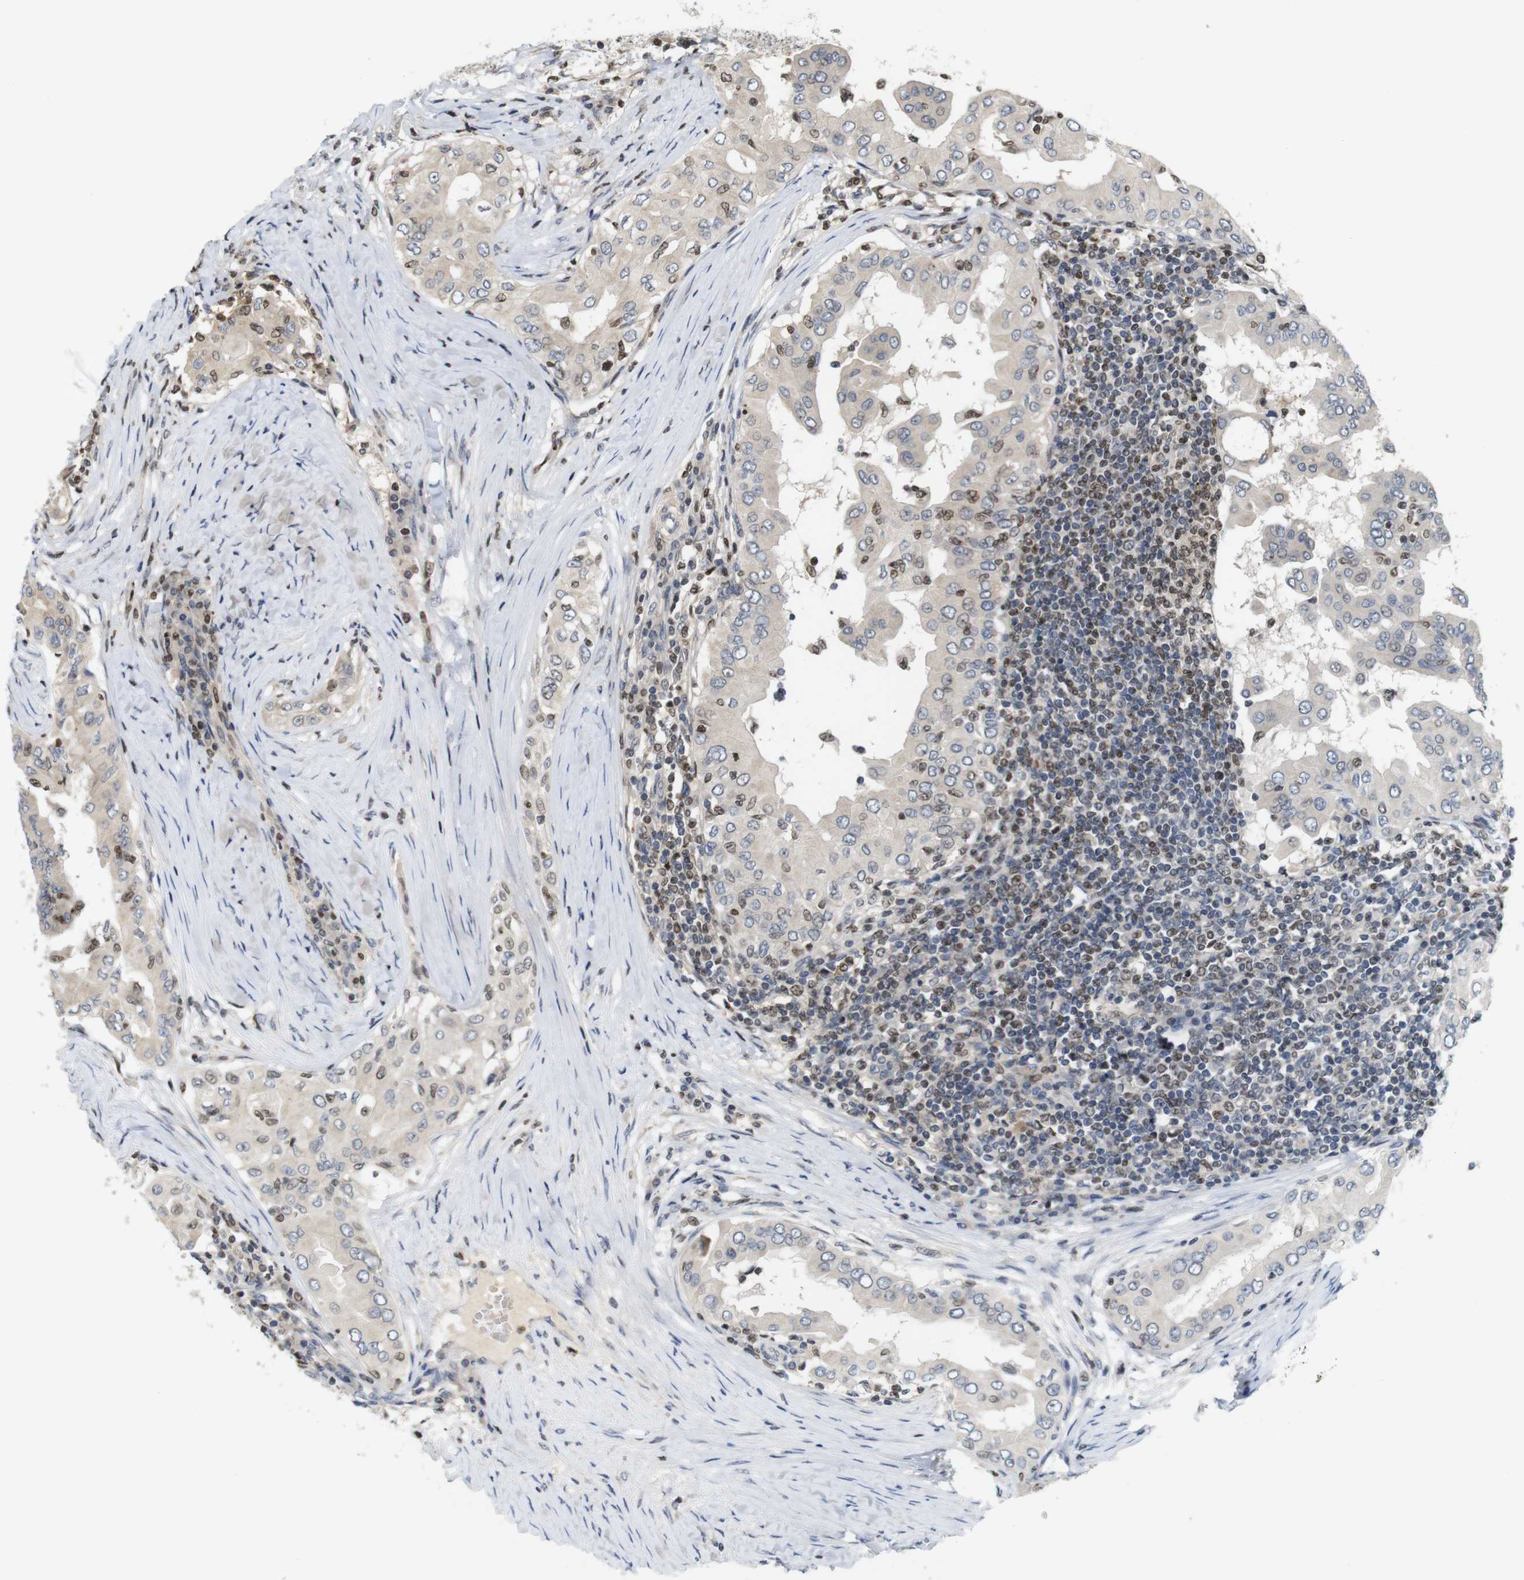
{"staining": {"intensity": "moderate", "quantity": "<25%", "location": "cytoplasmic/membranous"}, "tissue": "thyroid cancer", "cell_type": "Tumor cells", "image_type": "cancer", "snomed": [{"axis": "morphology", "description": "Papillary adenocarcinoma, NOS"}, {"axis": "topography", "description": "Thyroid gland"}], "caption": "Human thyroid cancer stained with a brown dye demonstrates moderate cytoplasmic/membranous positive expression in about <25% of tumor cells.", "gene": "MBD1", "patient": {"sex": "male", "age": 33}}